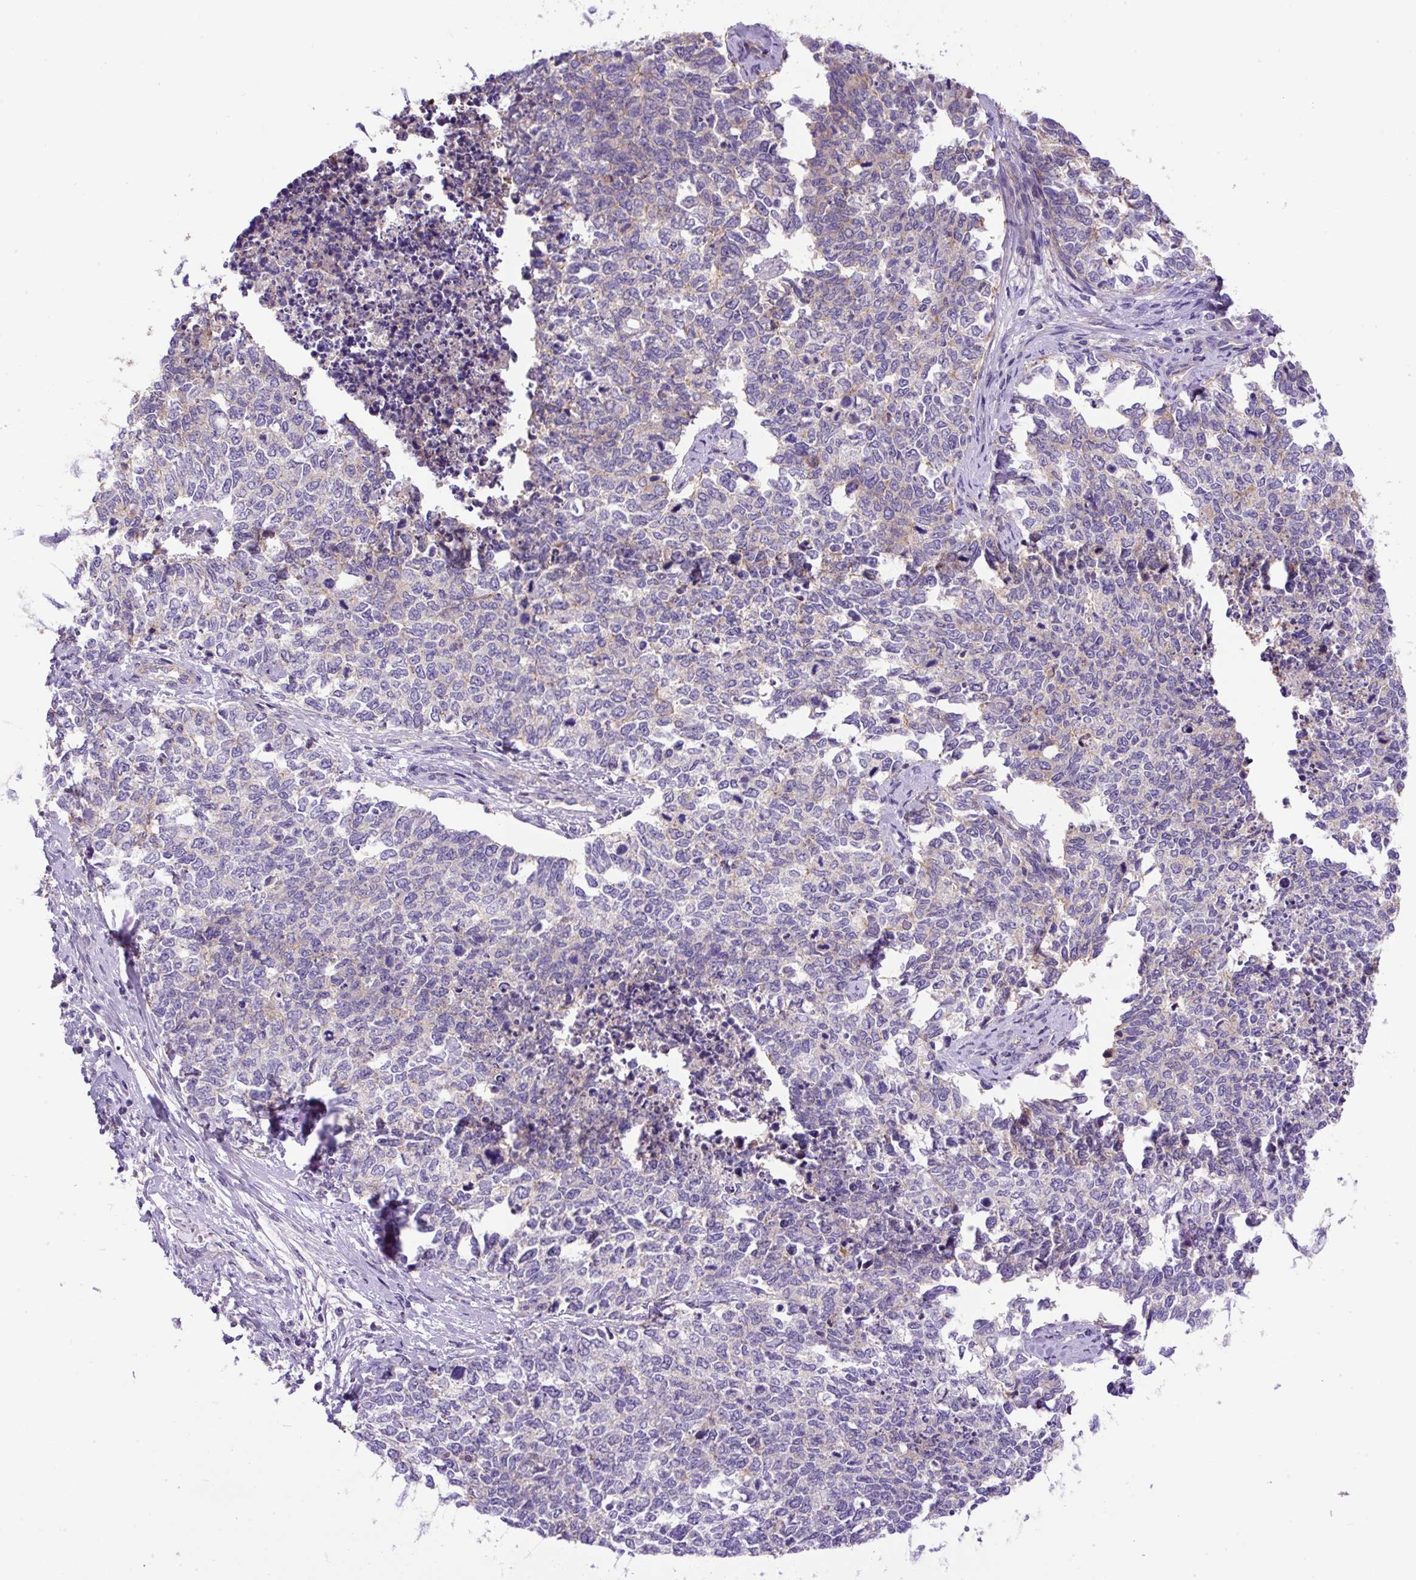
{"staining": {"intensity": "negative", "quantity": "none", "location": "none"}, "tissue": "cervical cancer", "cell_type": "Tumor cells", "image_type": "cancer", "snomed": [{"axis": "morphology", "description": "Squamous cell carcinoma, NOS"}, {"axis": "topography", "description": "Cervix"}], "caption": "Histopathology image shows no significant protein staining in tumor cells of cervical squamous cell carcinoma. (DAB IHC with hematoxylin counter stain).", "gene": "NPTN", "patient": {"sex": "female", "age": 63}}